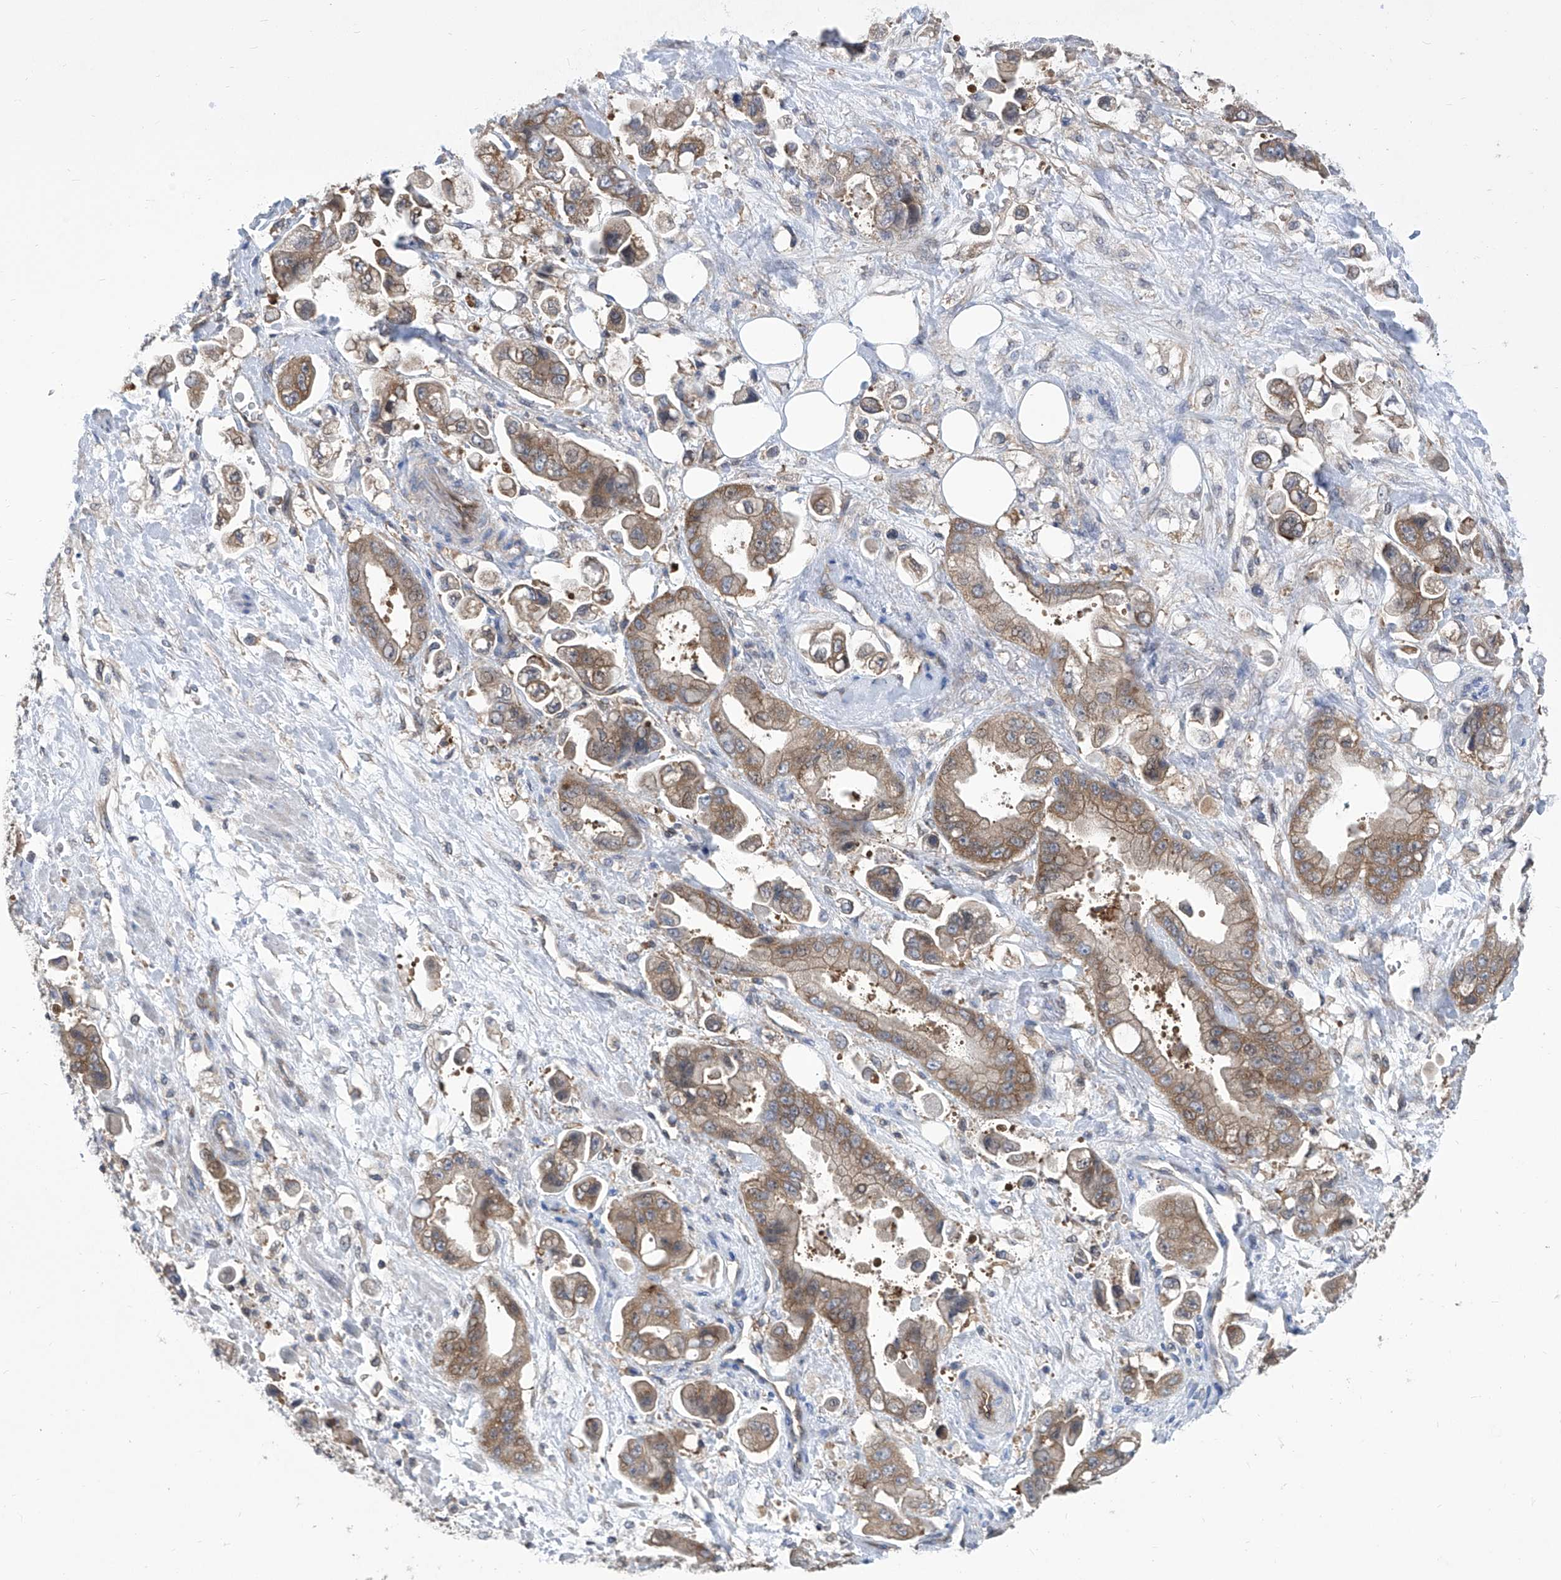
{"staining": {"intensity": "weak", "quantity": ">75%", "location": "cytoplasmic/membranous"}, "tissue": "stomach cancer", "cell_type": "Tumor cells", "image_type": "cancer", "snomed": [{"axis": "morphology", "description": "Adenocarcinoma, NOS"}, {"axis": "topography", "description": "Stomach"}], "caption": "A low amount of weak cytoplasmic/membranous staining is appreciated in approximately >75% of tumor cells in adenocarcinoma (stomach) tissue. (DAB (3,3'-diaminobenzidine) = brown stain, brightfield microscopy at high magnification).", "gene": "EIF3M", "patient": {"sex": "male", "age": 62}}